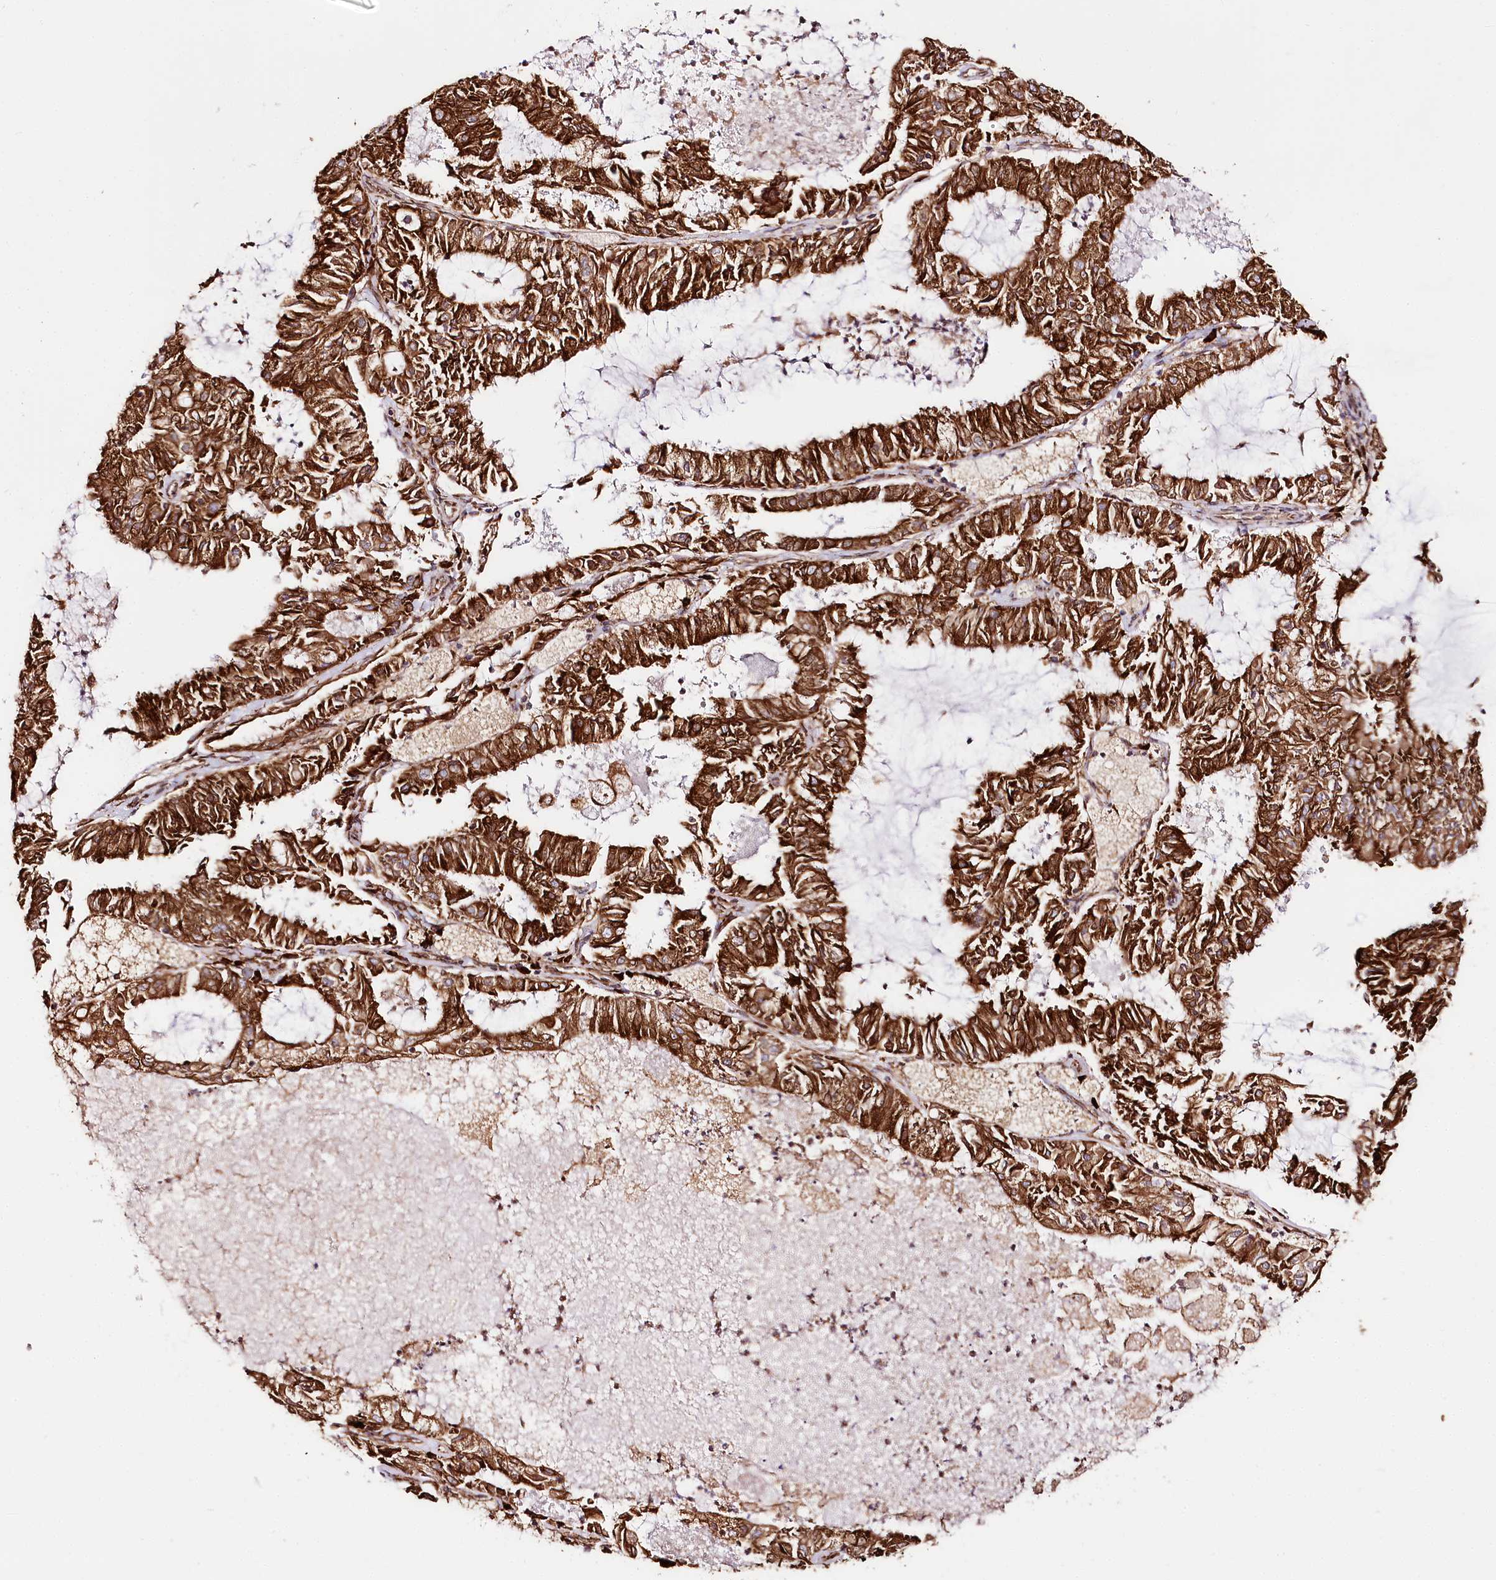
{"staining": {"intensity": "strong", "quantity": ">75%", "location": "cytoplasmic/membranous"}, "tissue": "endometrial cancer", "cell_type": "Tumor cells", "image_type": "cancer", "snomed": [{"axis": "morphology", "description": "Adenocarcinoma, NOS"}, {"axis": "topography", "description": "Endometrium"}], "caption": "Protein expression analysis of human adenocarcinoma (endometrial) reveals strong cytoplasmic/membranous staining in about >75% of tumor cells. (Brightfield microscopy of DAB IHC at high magnification).", "gene": "CNPY2", "patient": {"sex": "female", "age": 57}}